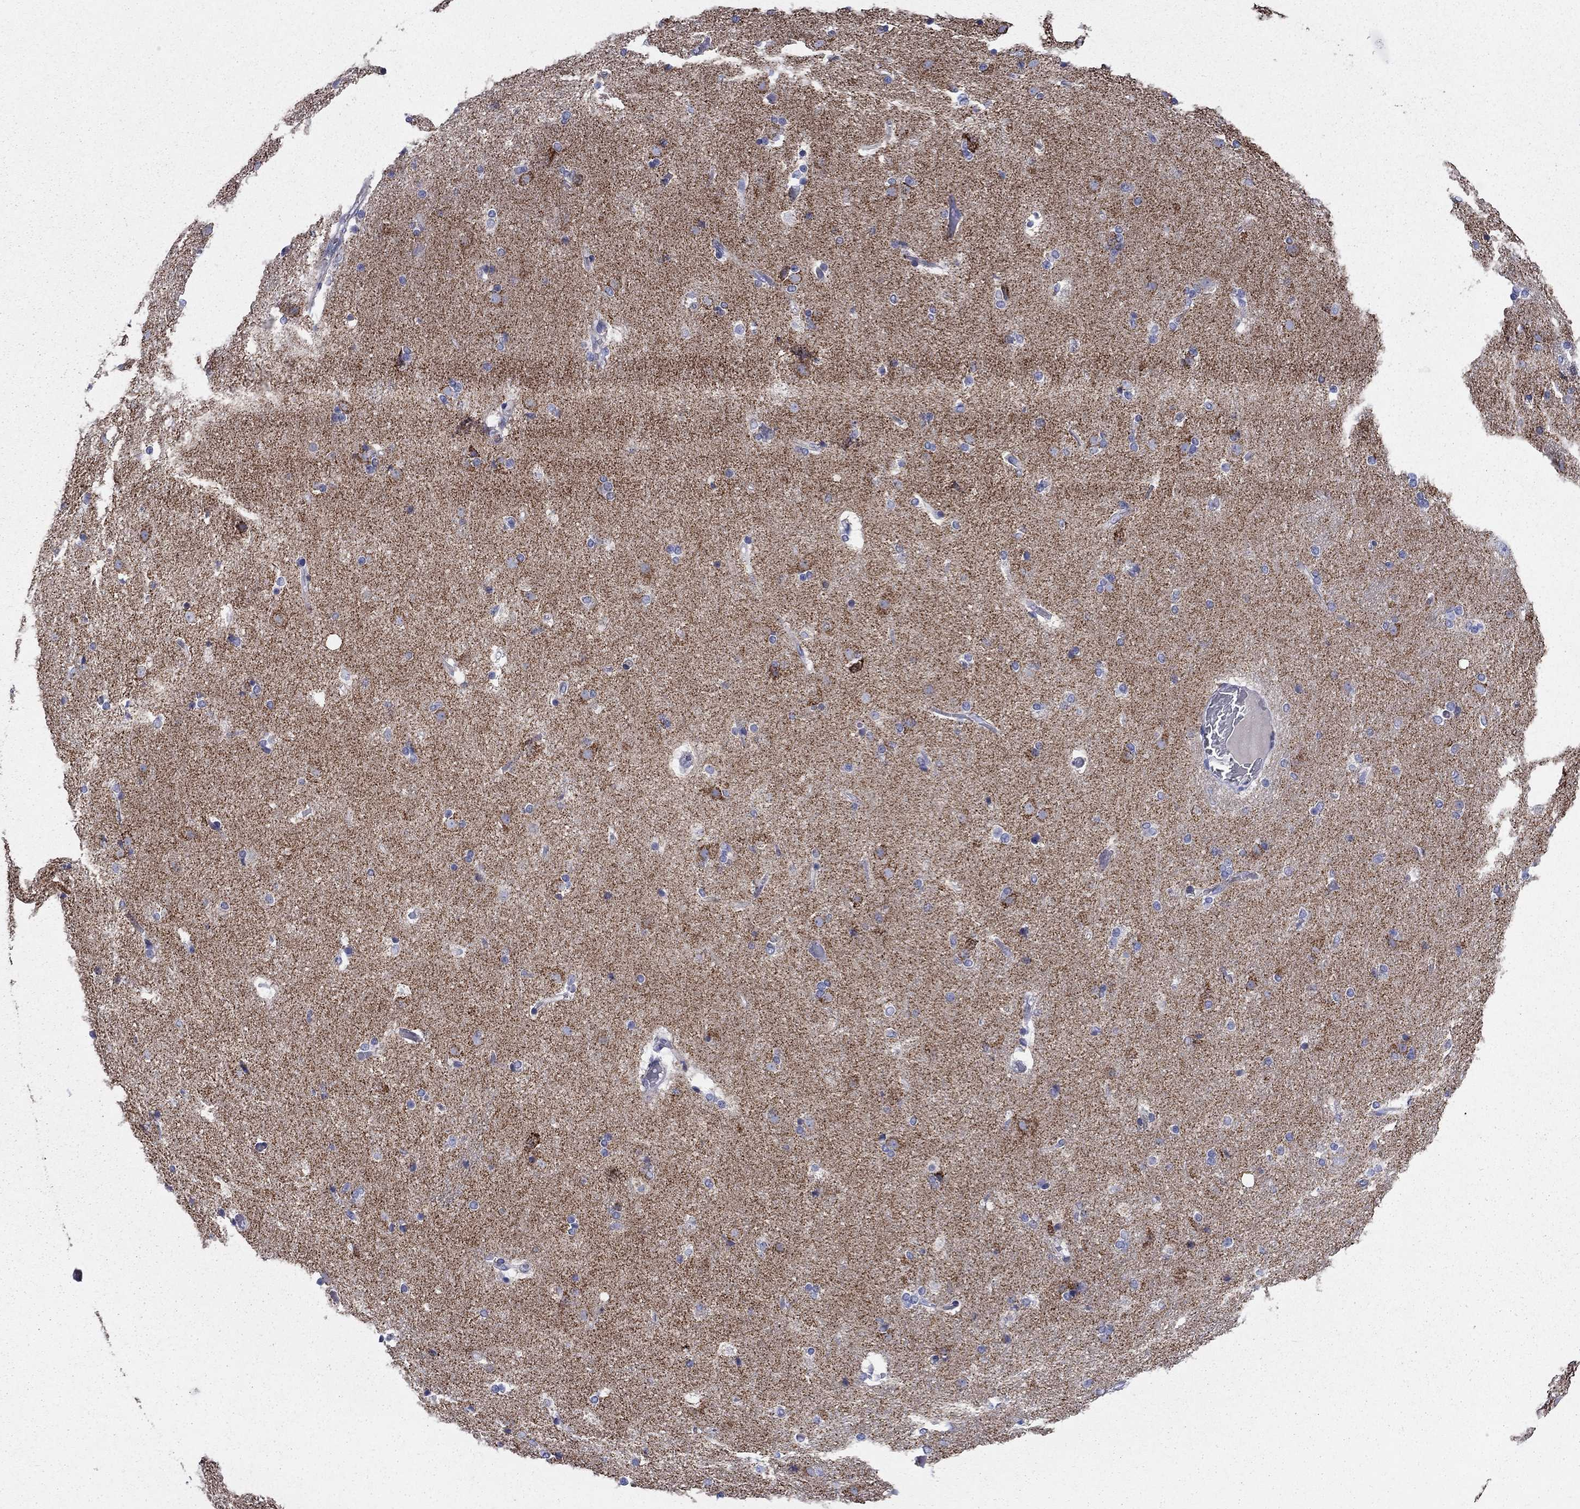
{"staining": {"intensity": "weak", "quantity": ">75%", "location": "cytoplasmic/membranous"}, "tissue": "caudate", "cell_type": "Glial cells", "image_type": "normal", "snomed": [{"axis": "morphology", "description": "Normal tissue, NOS"}, {"axis": "topography", "description": "Lateral ventricle wall"}], "caption": "Immunohistochemistry (IHC) of unremarkable human caudate demonstrates low levels of weak cytoplasmic/membranous expression in approximately >75% of glial cells.", "gene": "NDUFA4L2", "patient": {"sex": "female", "age": 71}}